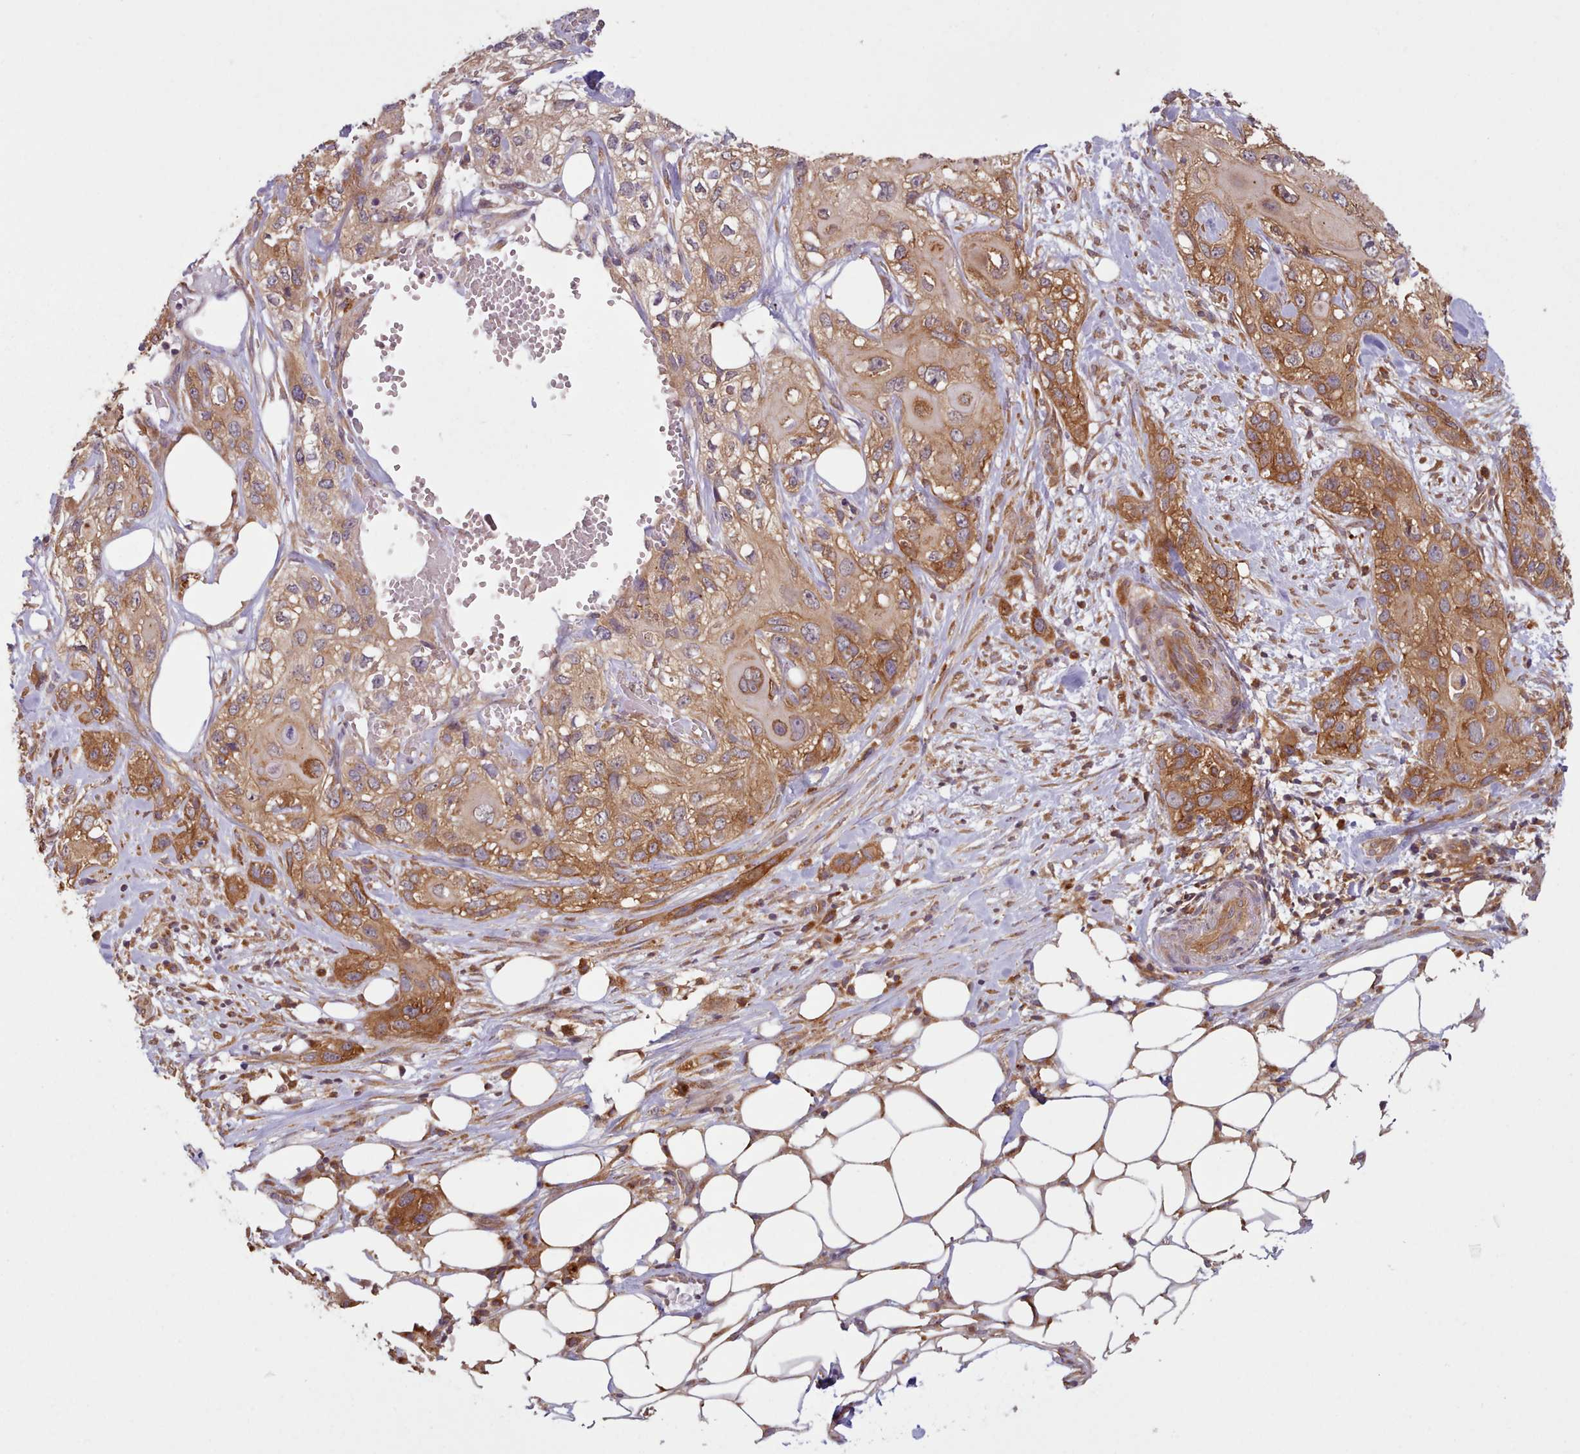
{"staining": {"intensity": "strong", "quantity": ">75%", "location": "cytoplasmic/membranous"}, "tissue": "skin cancer", "cell_type": "Tumor cells", "image_type": "cancer", "snomed": [{"axis": "morphology", "description": "Normal tissue, NOS"}, {"axis": "morphology", "description": "Squamous cell carcinoma, NOS"}, {"axis": "topography", "description": "Skin"}], "caption": "The histopathology image shows a brown stain indicating the presence of a protein in the cytoplasmic/membranous of tumor cells in skin cancer (squamous cell carcinoma).", "gene": "CRYBG1", "patient": {"sex": "male", "age": 72}}